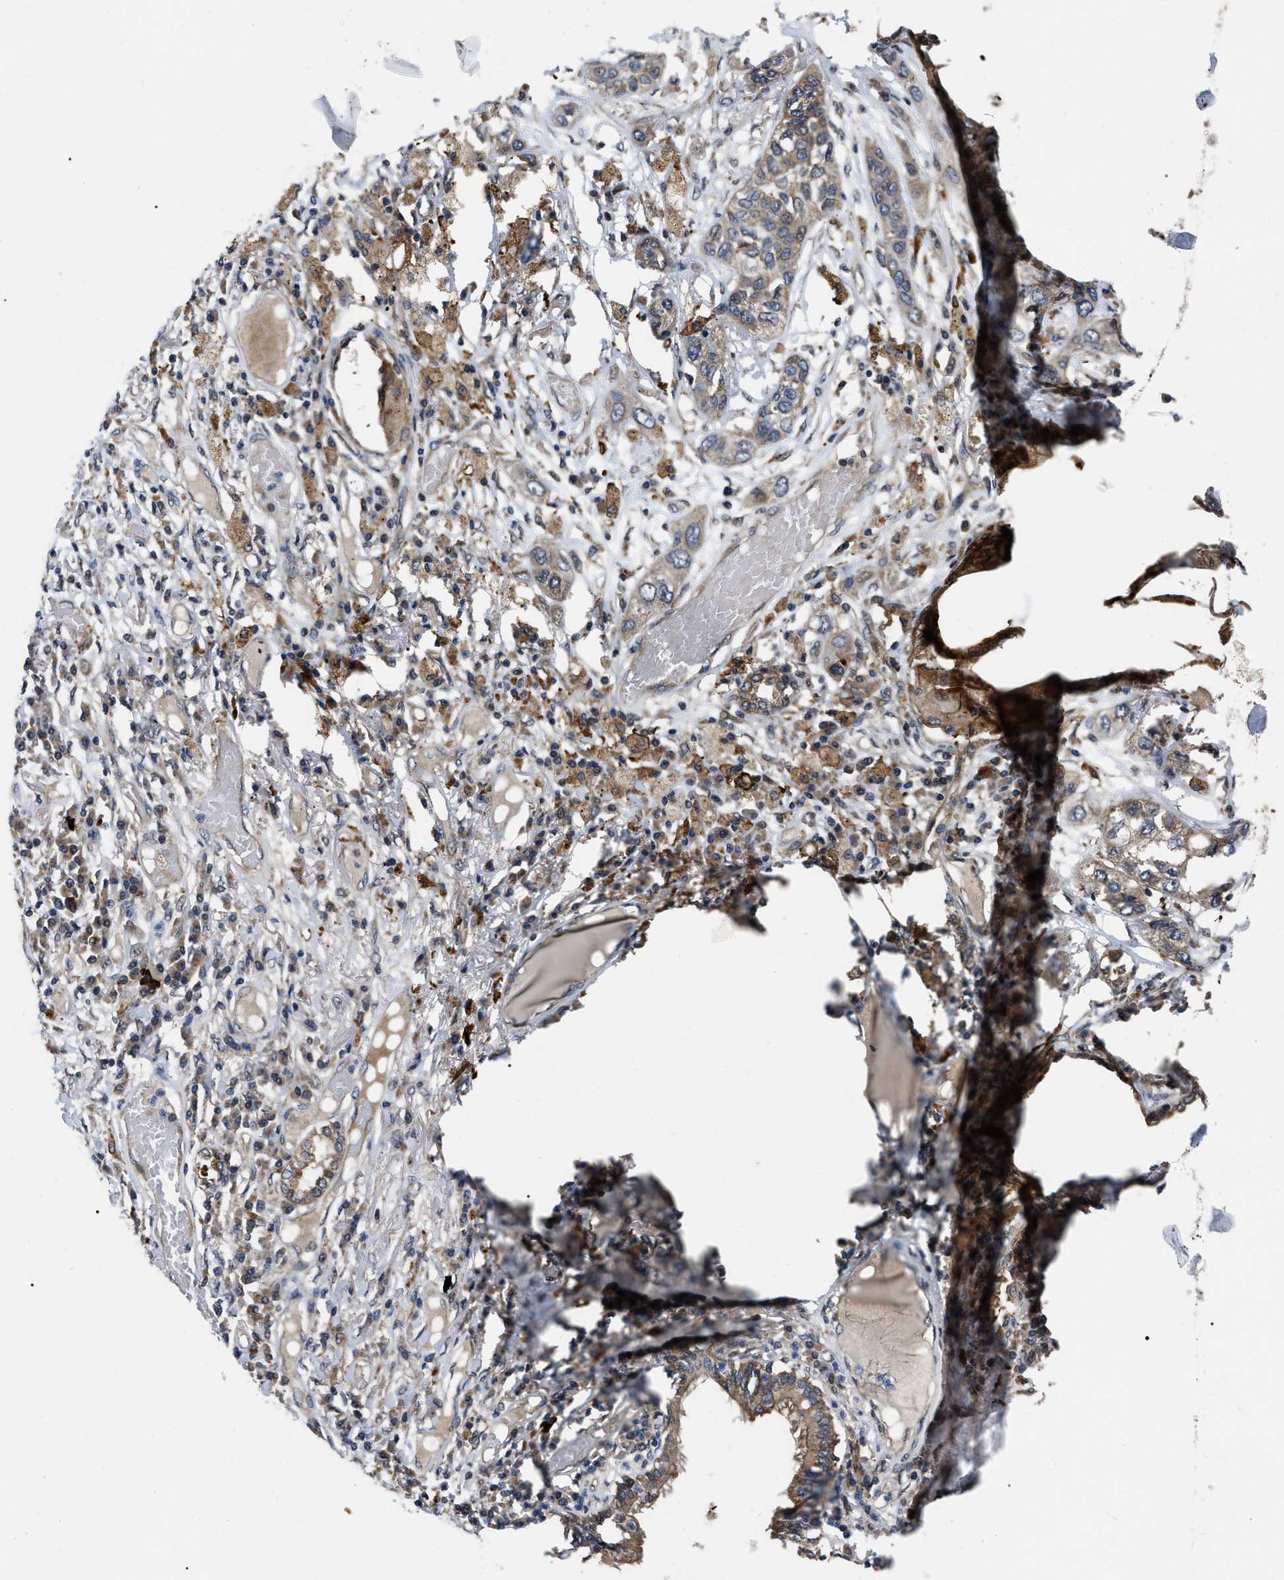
{"staining": {"intensity": "moderate", "quantity": "<25%", "location": "cytoplasmic/membranous"}, "tissue": "lung cancer", "cell_type": "Tumor cells", "image_type": "cancer", "snomed": [{"axis": "morphology", "description": "Squamous cell carcinoma, NOS"}, {"axis": "topography", "description": "Lung"}], "caption": "A brown stain highlights moderate cytoplasmic/membranous staining of a protein in human squamous cell carcinoma (lung) tumor cells.", "gene": "PPWD1", "patient": {"sex": "male", "age": 71}}